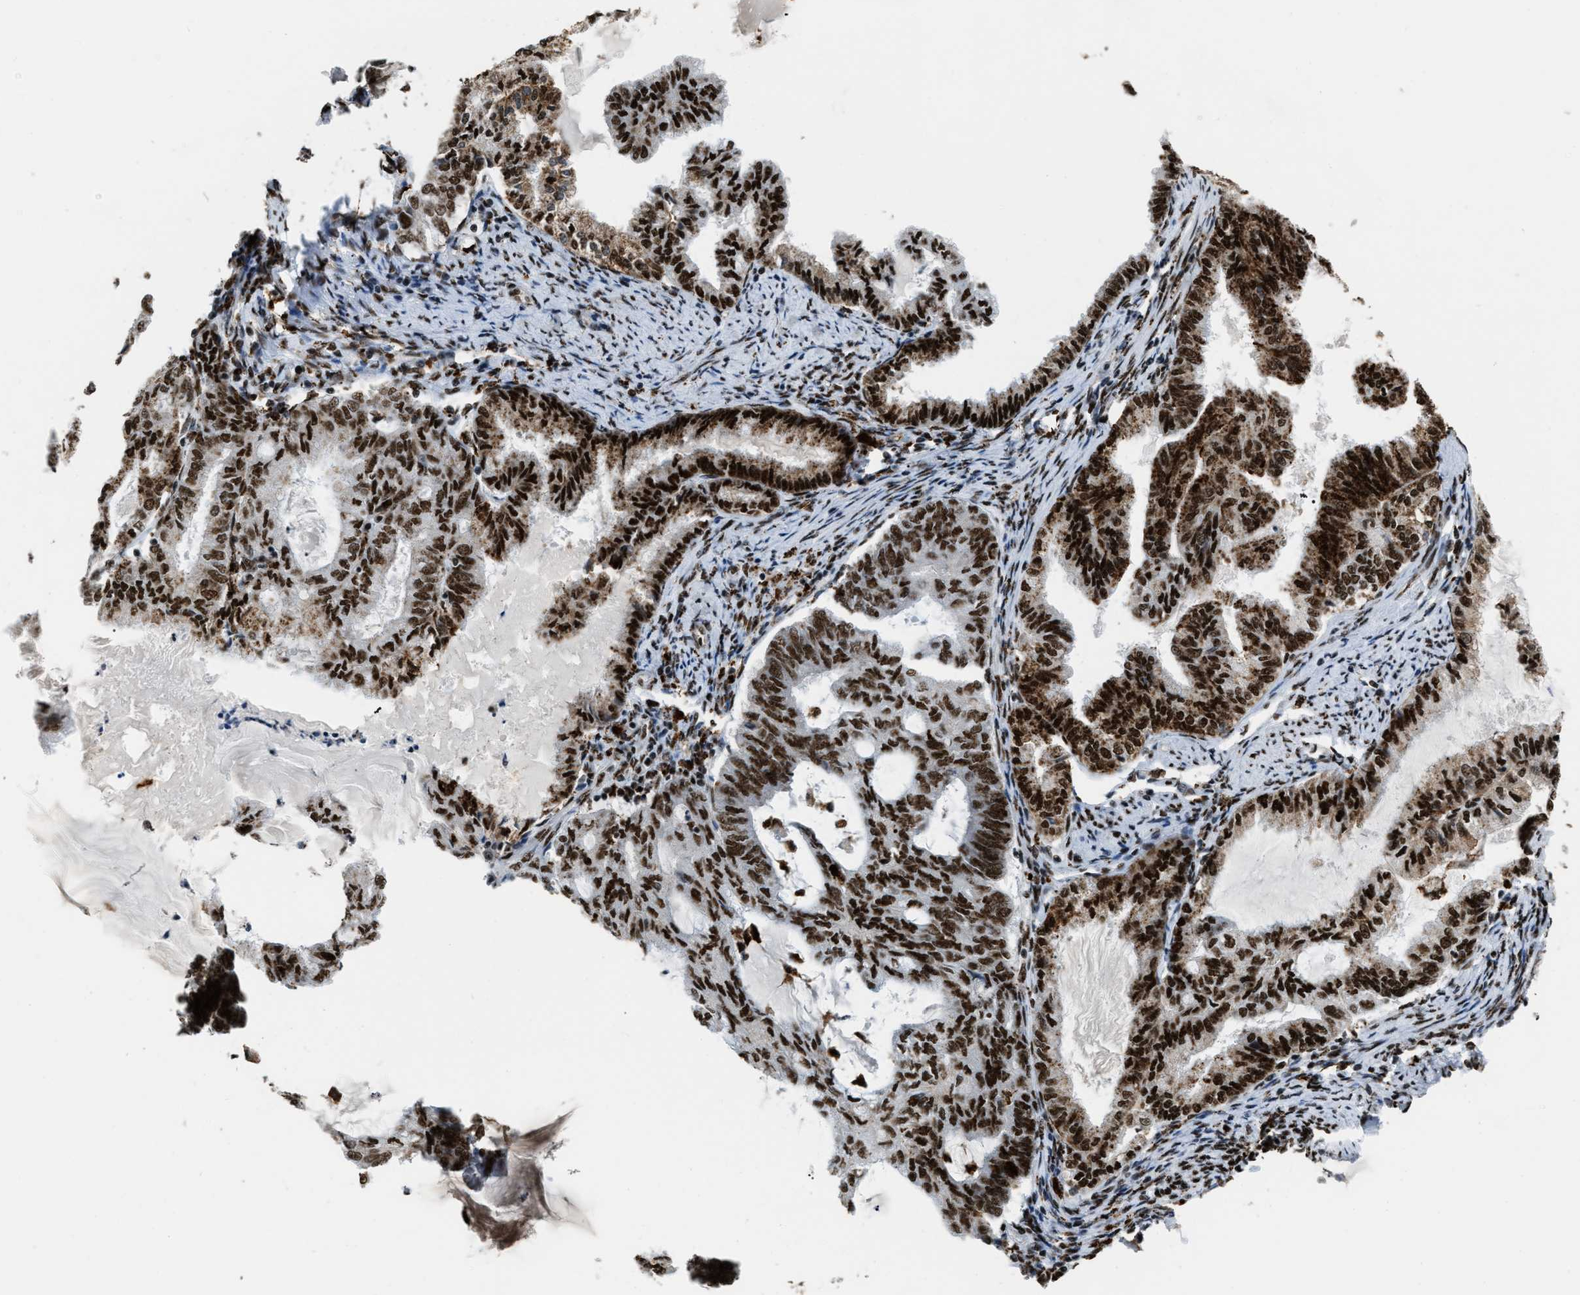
{"staining": {"intensity": "strong", "quantity": ">75%", "location": "cytoplasmic/membranous,nuclear"}, "tissue": "endometrial cancer", "cell_type": "Tumor cells", "image_type": "cancer", "snomed": [{"axis": "morphology", "description": "Adenocarcinoma, NOS"}, {"axis": "topography", "description": "Endometrium"}], "caption": "Immunohistochemical staining of human adenocarcinoma (endometrial) displays strong cytoplasmic/membranous and nuclear protein positivity in about >75% of tumor cells.", "gene": "NUMA1", "patient": {"sex": "female", "age": 86}}